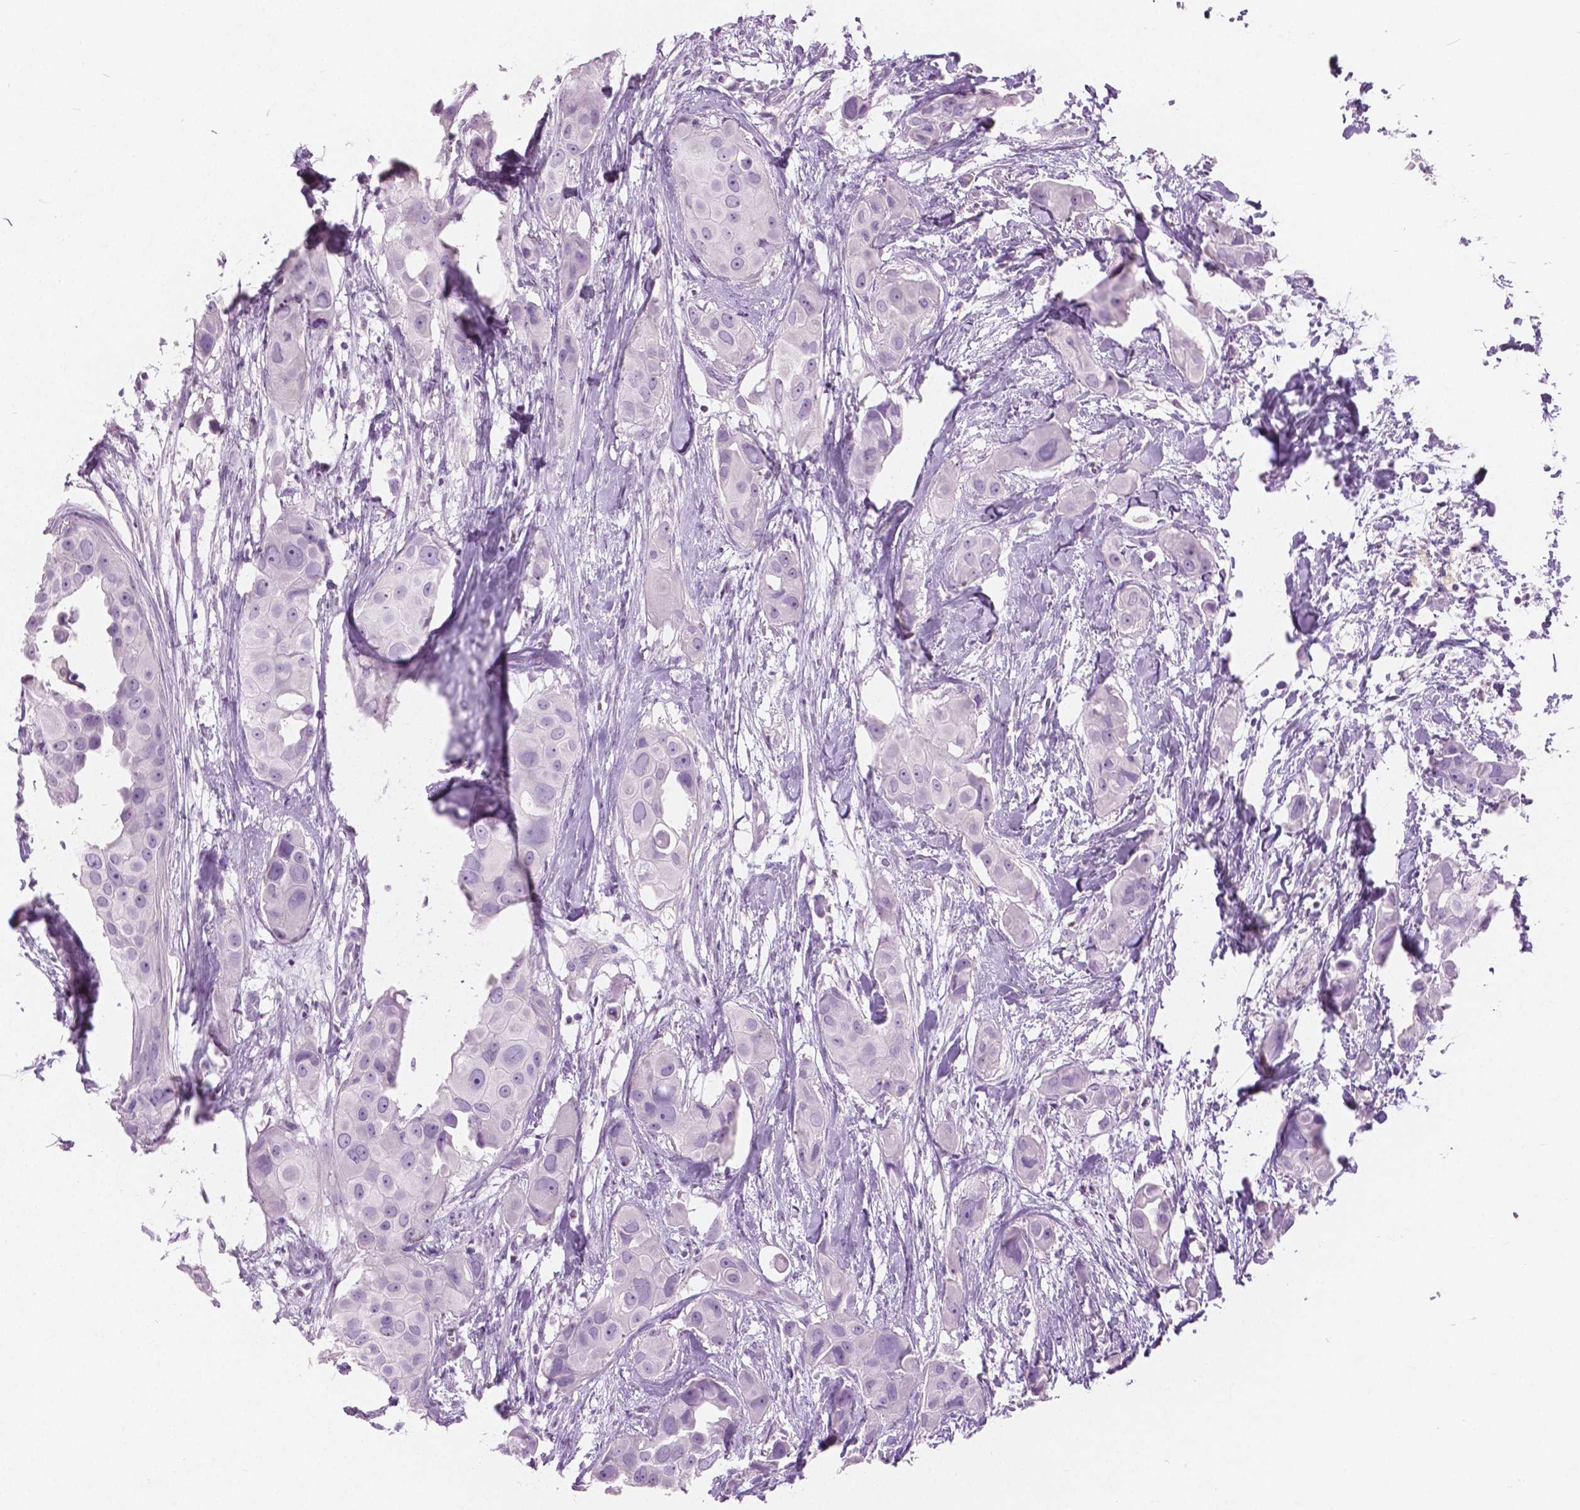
{"staining": {"intensity": "negative", "quantity": "none", "location": "none"}, "tissue": "breast cancer", "cell_type": "Tumor cells", "image_type": "cancer", "snomed": [{"axis": "morphology", "description": "Duct carcinoma"}, {"axis": "topography", "description": "Breast"}], "caption": "High magnification brightfield microscopy of breast infiltrating ductal carcinoma stained with DAB (3,3'-diaminobenzidine) (brown) and counterstained with hematoxylin (blue): tumor cells show no significant positivity.", "gene": "GALM", "patient": {"sex": "female", "age": 38}}